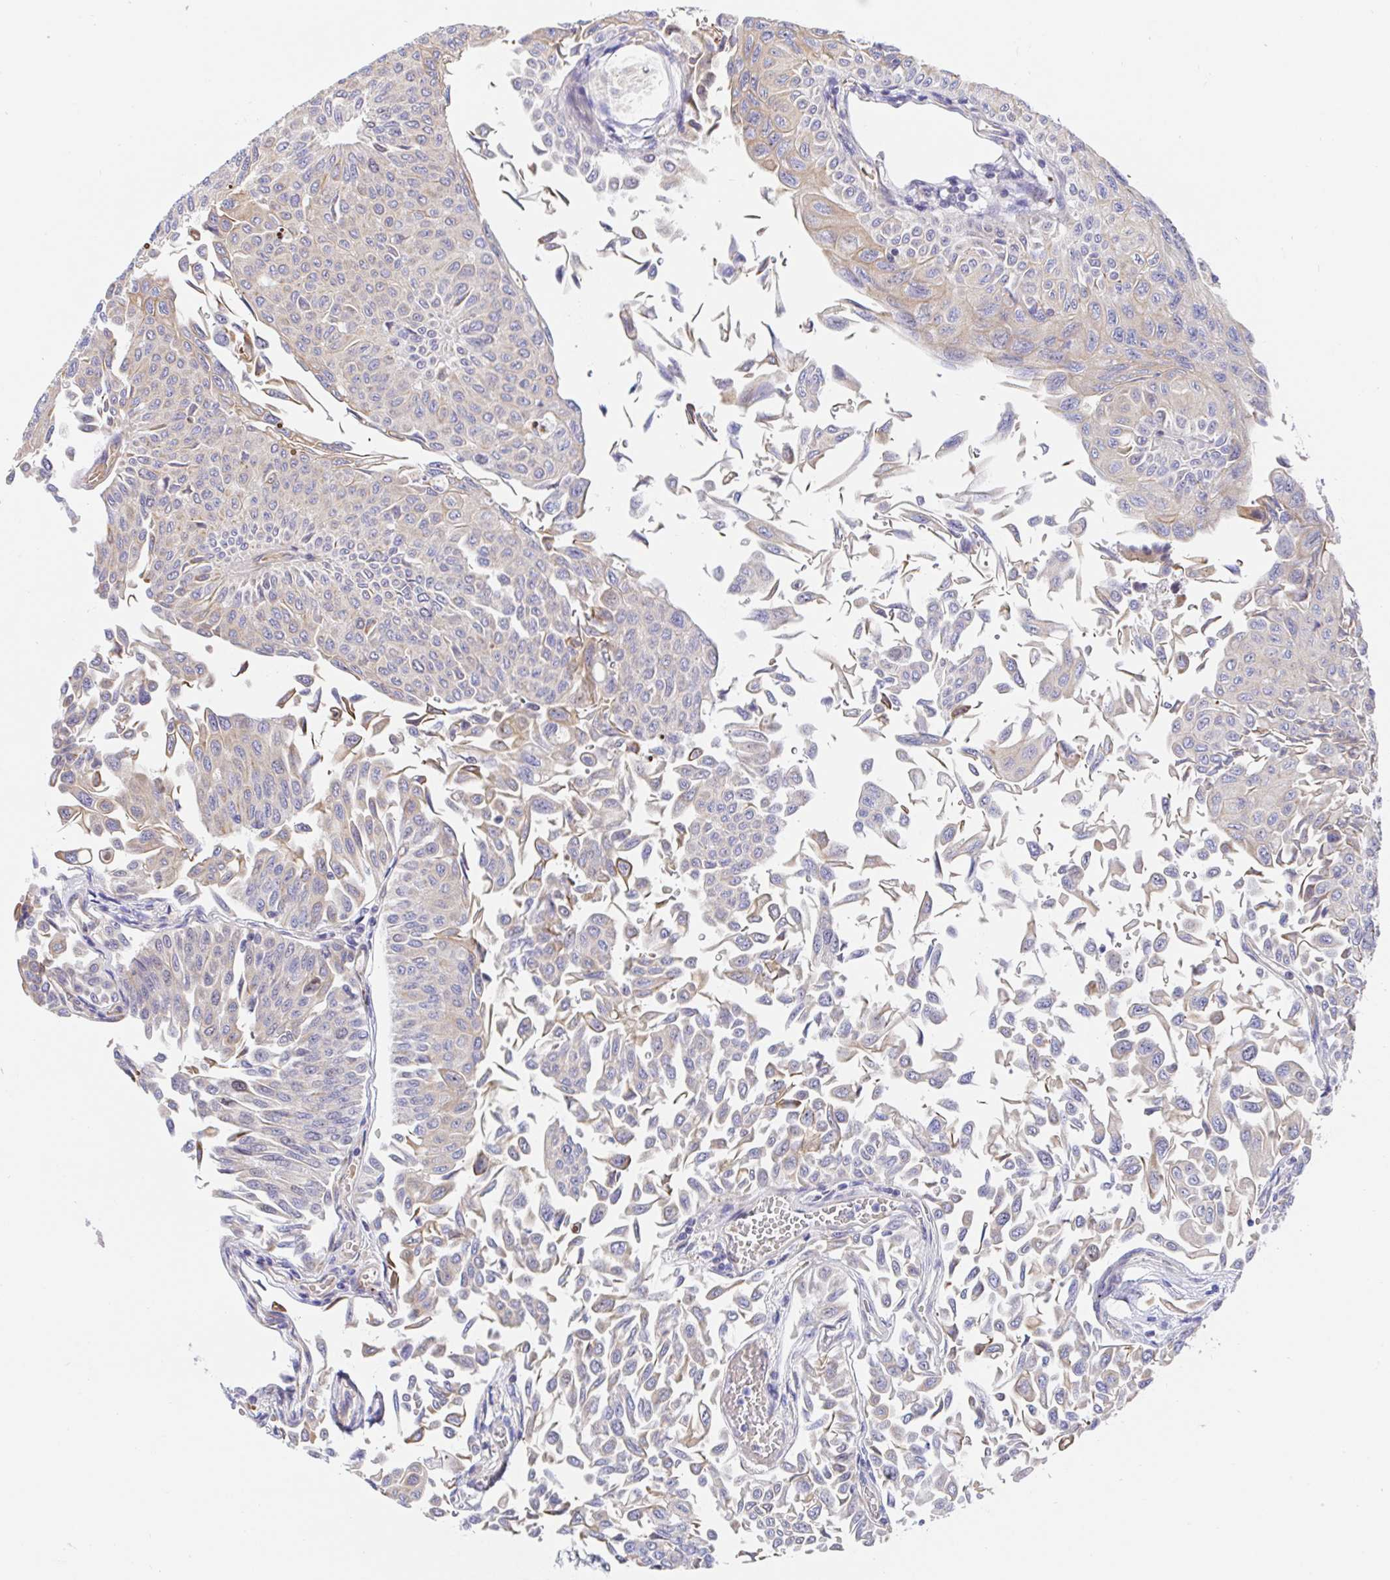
{"staining": {"intensity": "moderate", "quantity": "<25%", "location": "cytoplasmic/membranous,nuclear"}, "tissue": "urothelial cancer", "cell_type": "Tumor cells", "image_type": "cancer", "snomed": [{"axis": "morphology", "description": "Urothelial carcinoma, NOS"}, {"axis": "topography", "description": "Urinary bladder"}], "caption": "An image showing moderate cytoplasmic/membranous and nuclear positivity in about <25% of tumor cells in transitional cell carcinoma, as visualized by brown immunohistochemical staining.", "gene": "TIMELESS", "patient": {"sex": "male", "age": 59}}